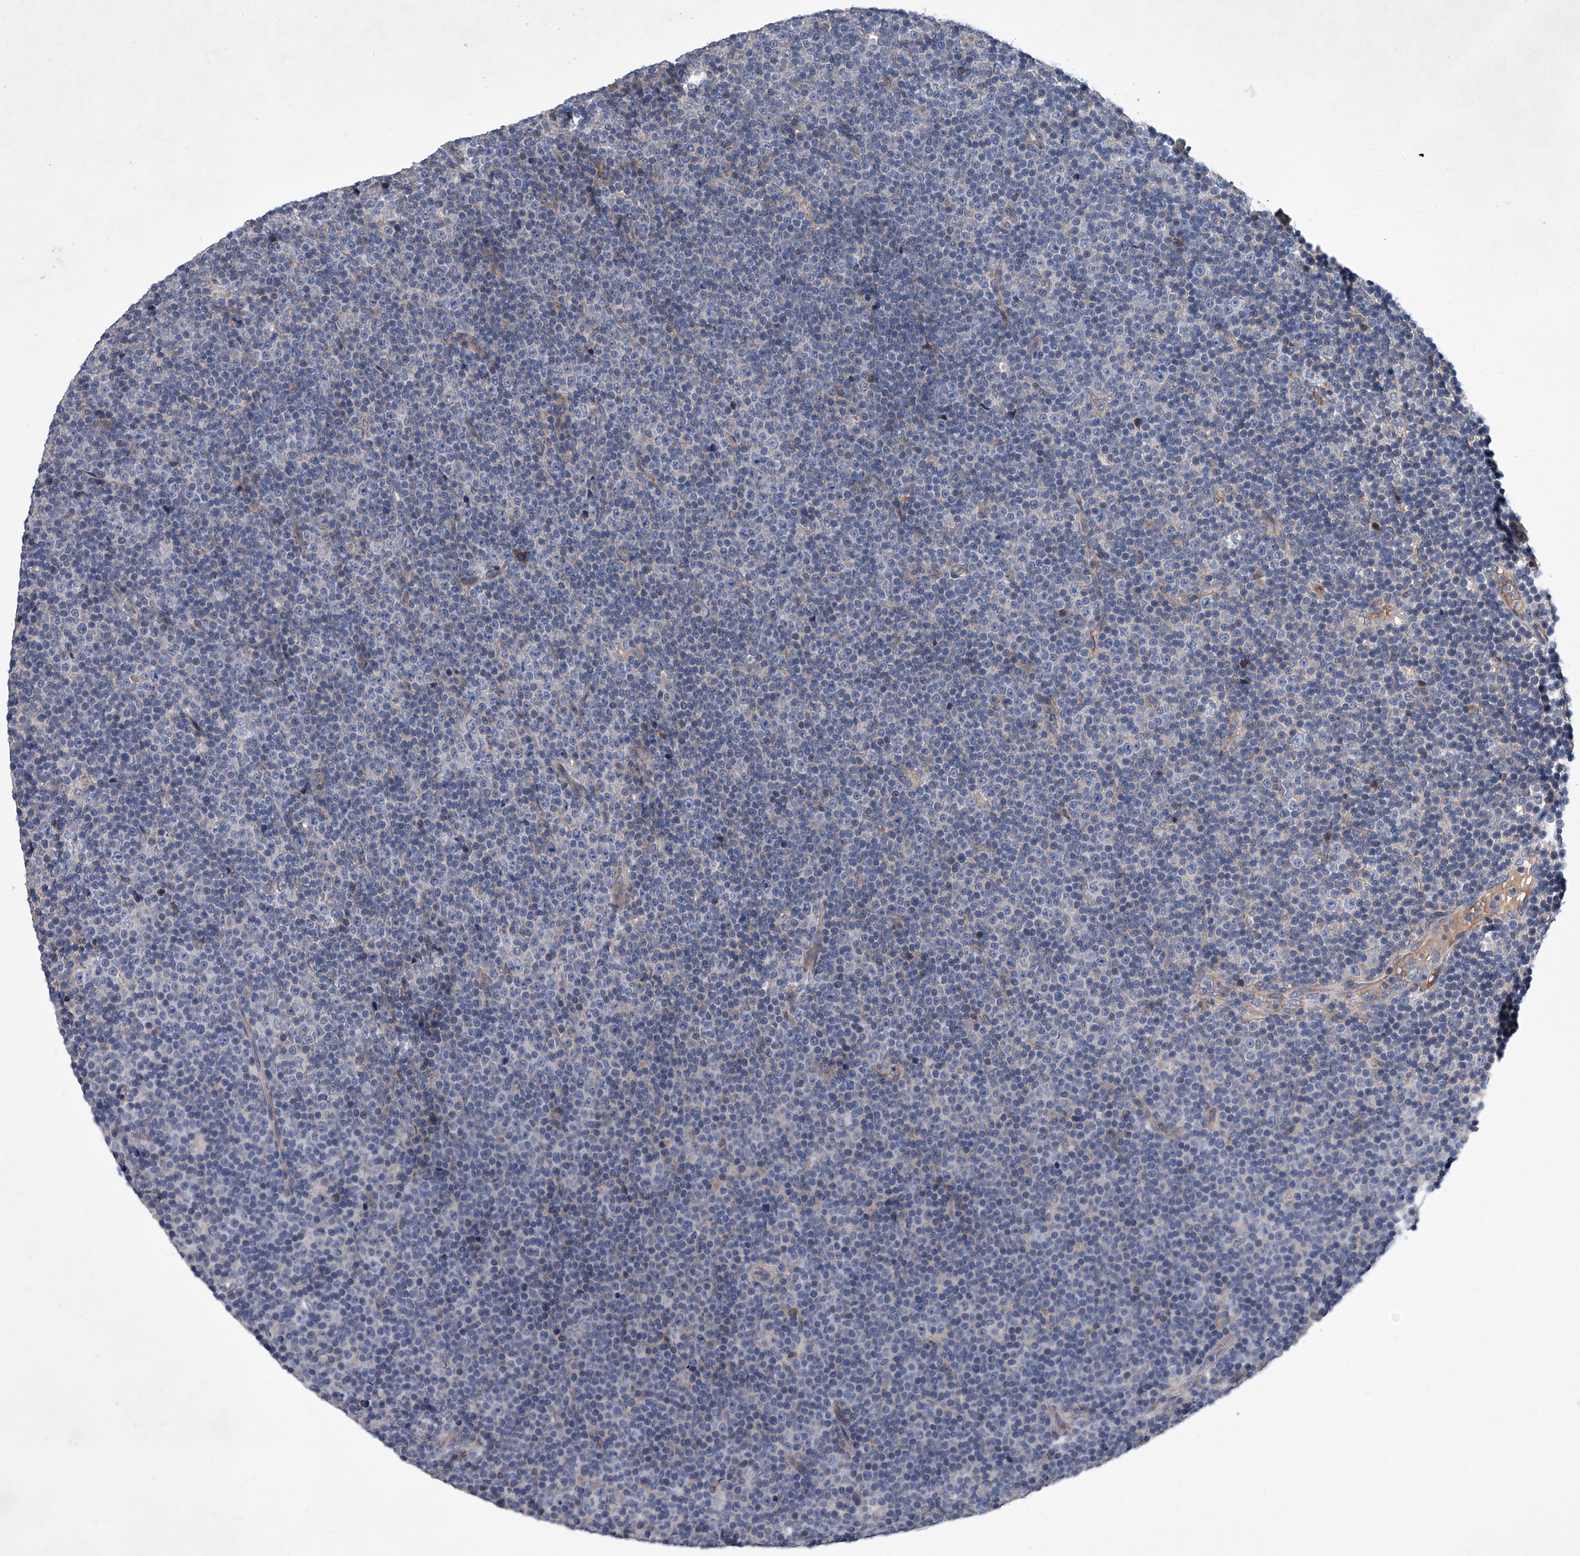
{"staining": {"intensity": "negative", "quantity": "none", "location": "none"}, "tissue": "lymphoma", "cell_type": "Tumor cells", "image_type": "cancer", "snomed": [{"axis": "morphology", "description": "Malignant lymphoma, non-Hodgkin's type, Low grade"}, {"axis": "topography", "description": "Lymph node"}], "caption": "Low-grade malignant lymphoma, non-Hodgkin's type was stained to show a protein in brown. There is no significant staining in tumor cells.", "gene": "ABCG1", "patient": {"sex": "female", "age": 67}}